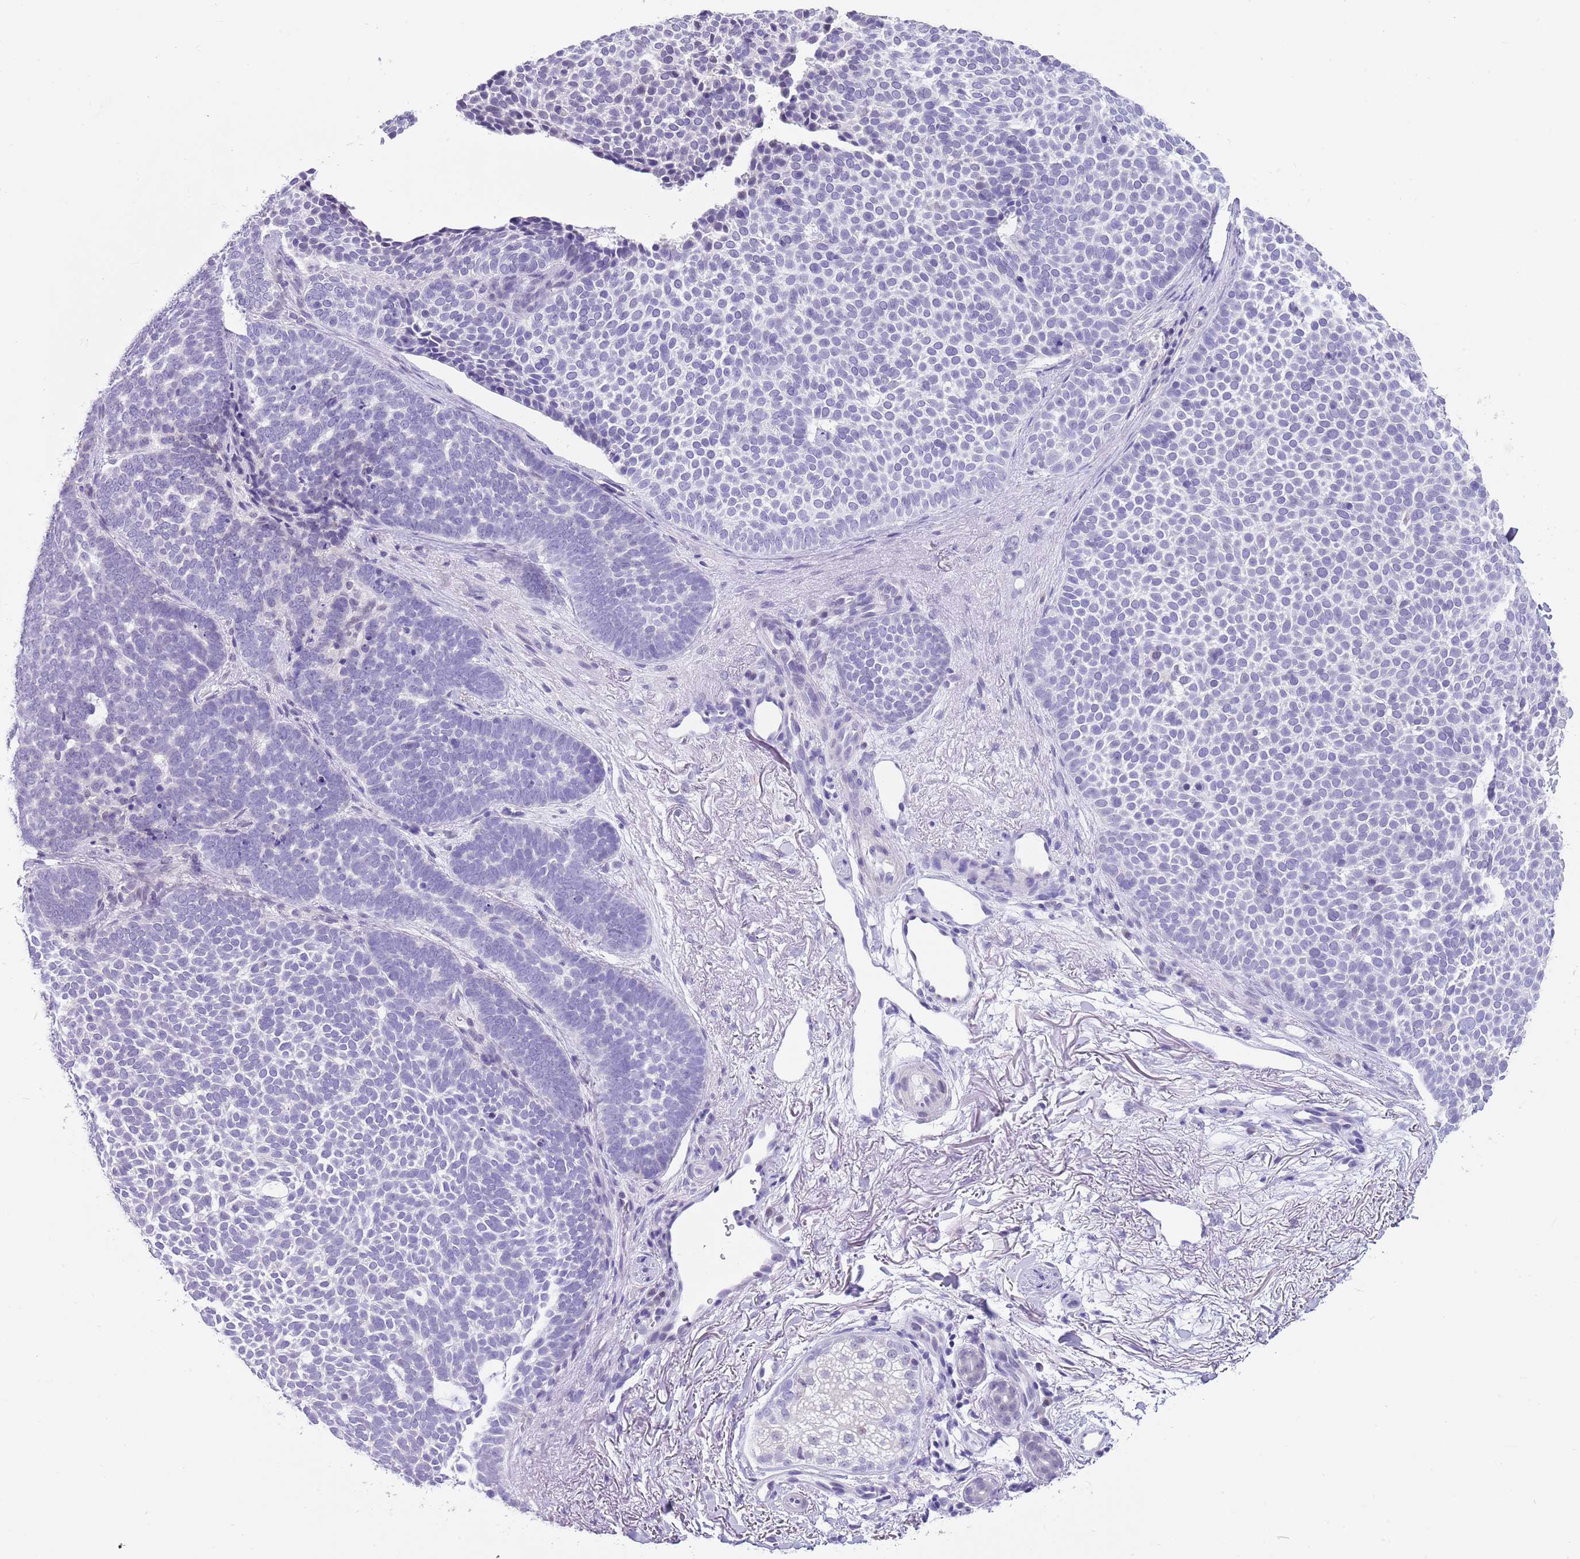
{"staining": {"intensity": "negative", "quantity": "none", "location": "none"}, "tissue": "skin cancer", "cell_type": "Tumor cells", "image_type": "cancer", "snomed": [{"axis": "morphology", "description": "Basal cell carcinoma"}, {"axis": "topography", "description": "Skin"}], "caption": "An immunohistochemistry micrograph of basal cell carcinoma (skin) is shown. There is no staining in tumor cells of basal cell carcinoma (skin).", "gene": "PPP1R17", "patient": {"sex": "female", "age": 77}}